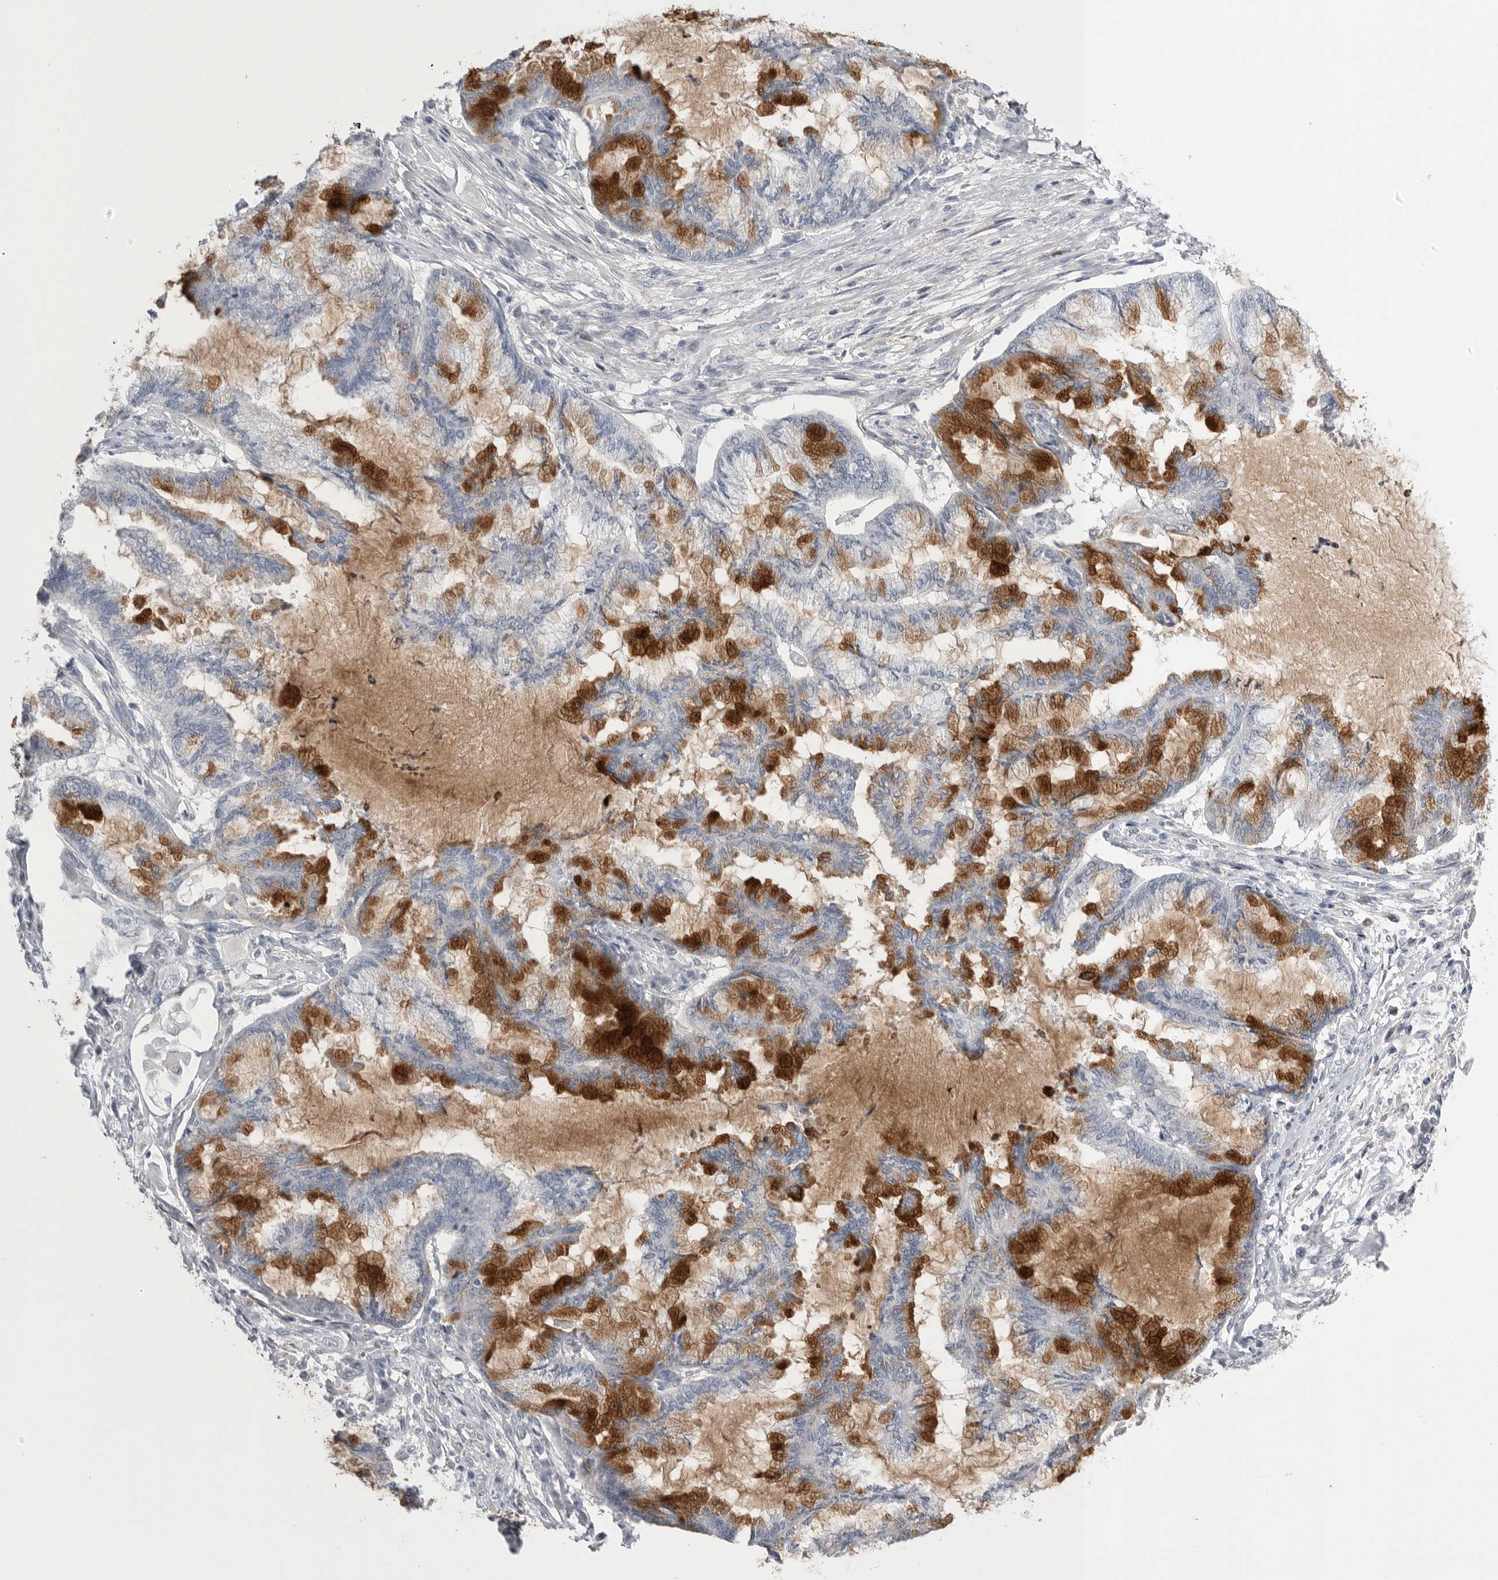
{"staining": {"intensity": "strong", "quantity": ">75%", "location": "cytoplasmic/membranous"}, "tissue": "endometrial cancer", "cell_type": "Tumor cells", "image_type": "cancer", "snomed": [{"axis": "morphology", "description": "Adenocarcinoma, NOS"}, {"axis": "topography", "description": "Endometrium"}], "caption": "Strong cytoplasmic/membranous expression is appreciated in about >75% of tumor cells in endometrial adenocarcinoma.", "gene": "TIMP1", "patient": {"sex": "female", "age": 86}}